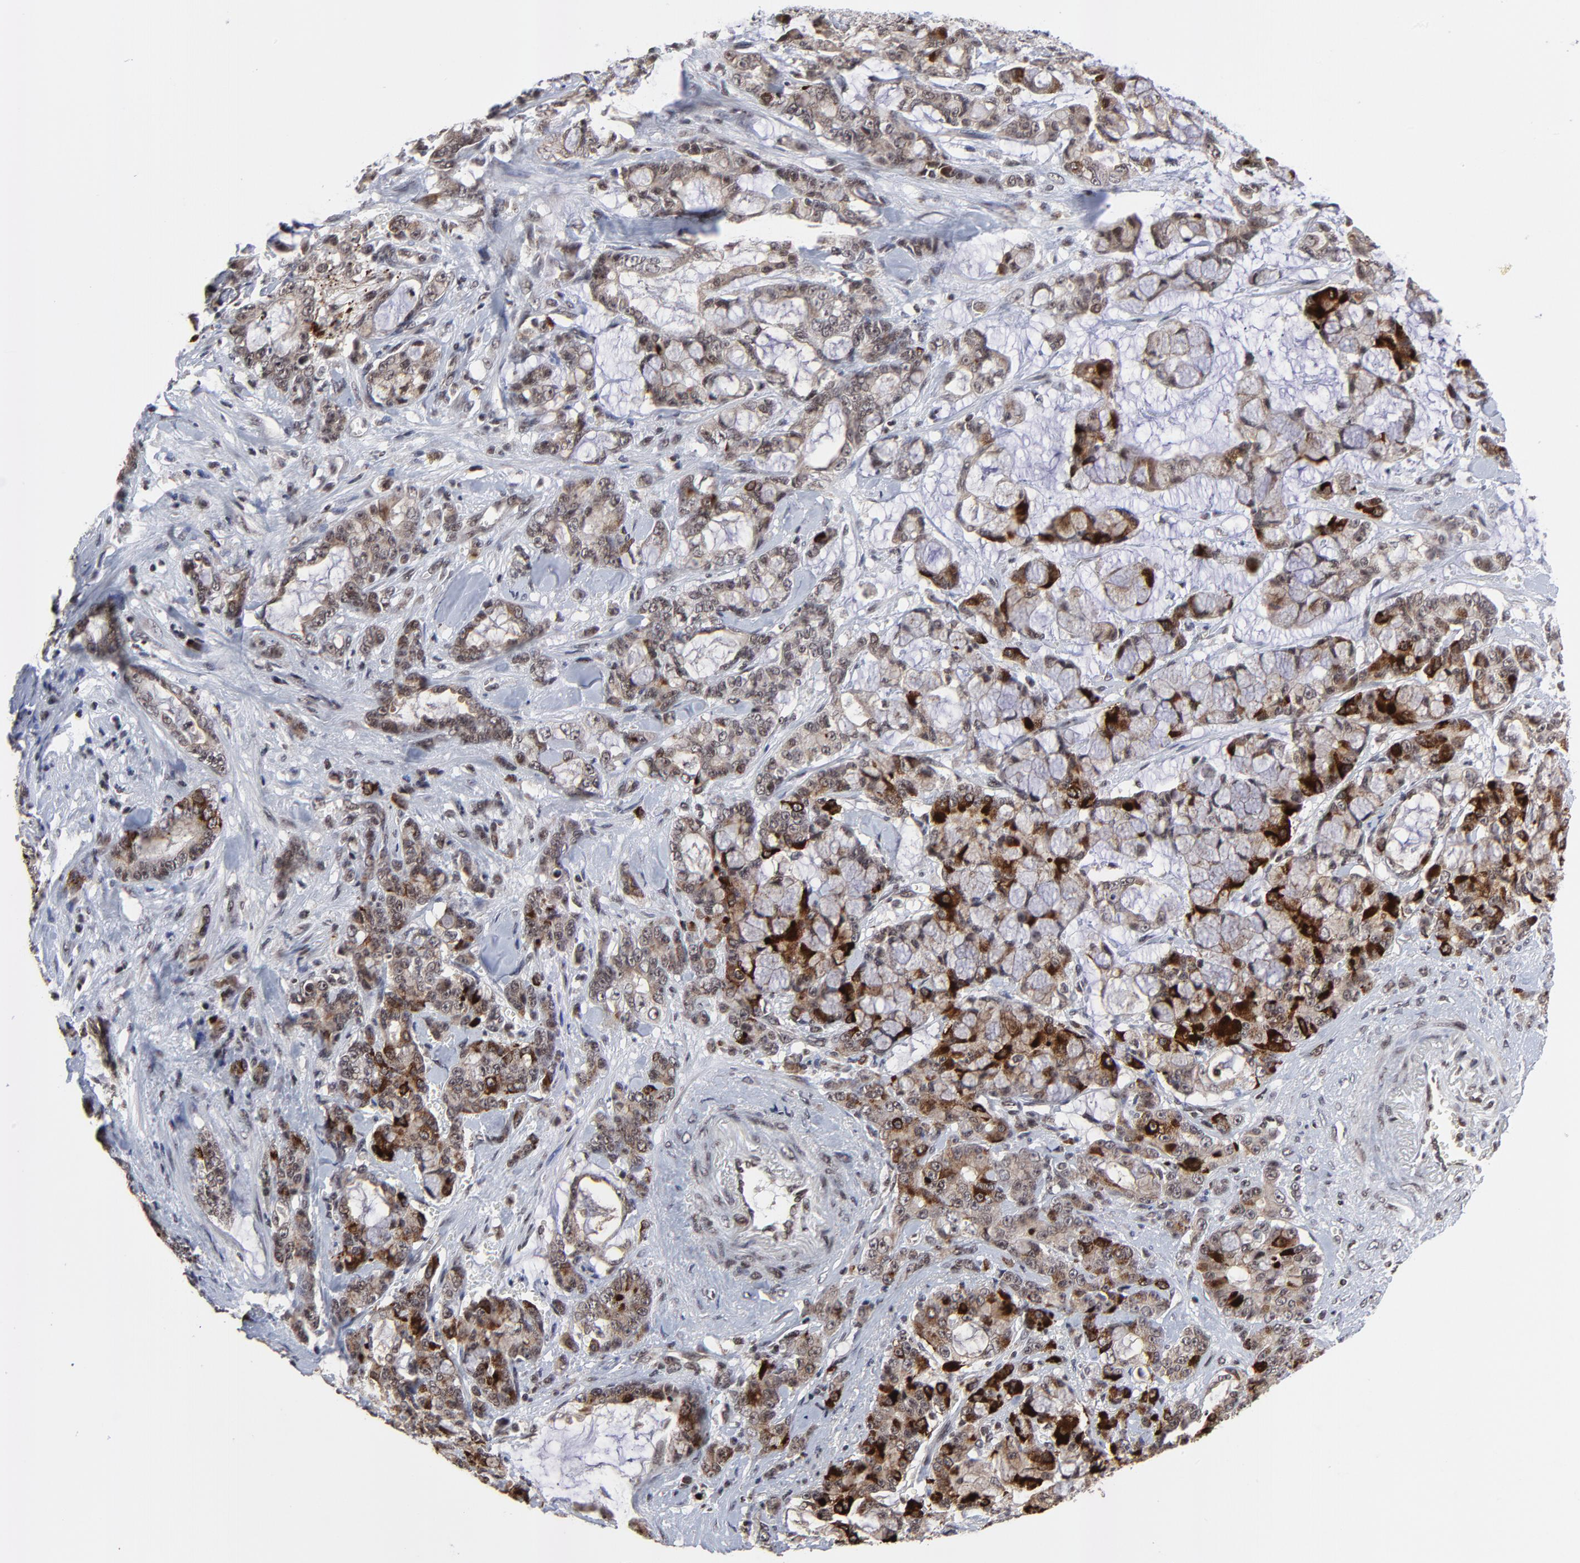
{"staining": {"intensity": "strong", "quantity": "25%-75%", "location": "cytoplasmic/membranous,nuclear"}, "tissue": "pancreatic cancer", "cell_type": "Tumor cells", "image_type": "cancer", "snomed": [{"axis": "morphology", "description": "Adenocarcinoma, NOS"}, {"axis": "topography", "description": "Pancreas"}], "caption": "Immunohistochemistry (IHC) staining of adenocarcinoma (pancreatic), which demonstrates high levels of strong cytoplasmic/membranous and nuclear positivity in about 25%-75% of tumor cells indicating strong cytoplasmic/membranous and nuclear protein staining. The staining was performed using DAB (brown) for protein detection and nuclei were counterstained in hematoxylin (blue).", "gene": "ZNF777", "patient": {"sex": "female", "age": 73}}